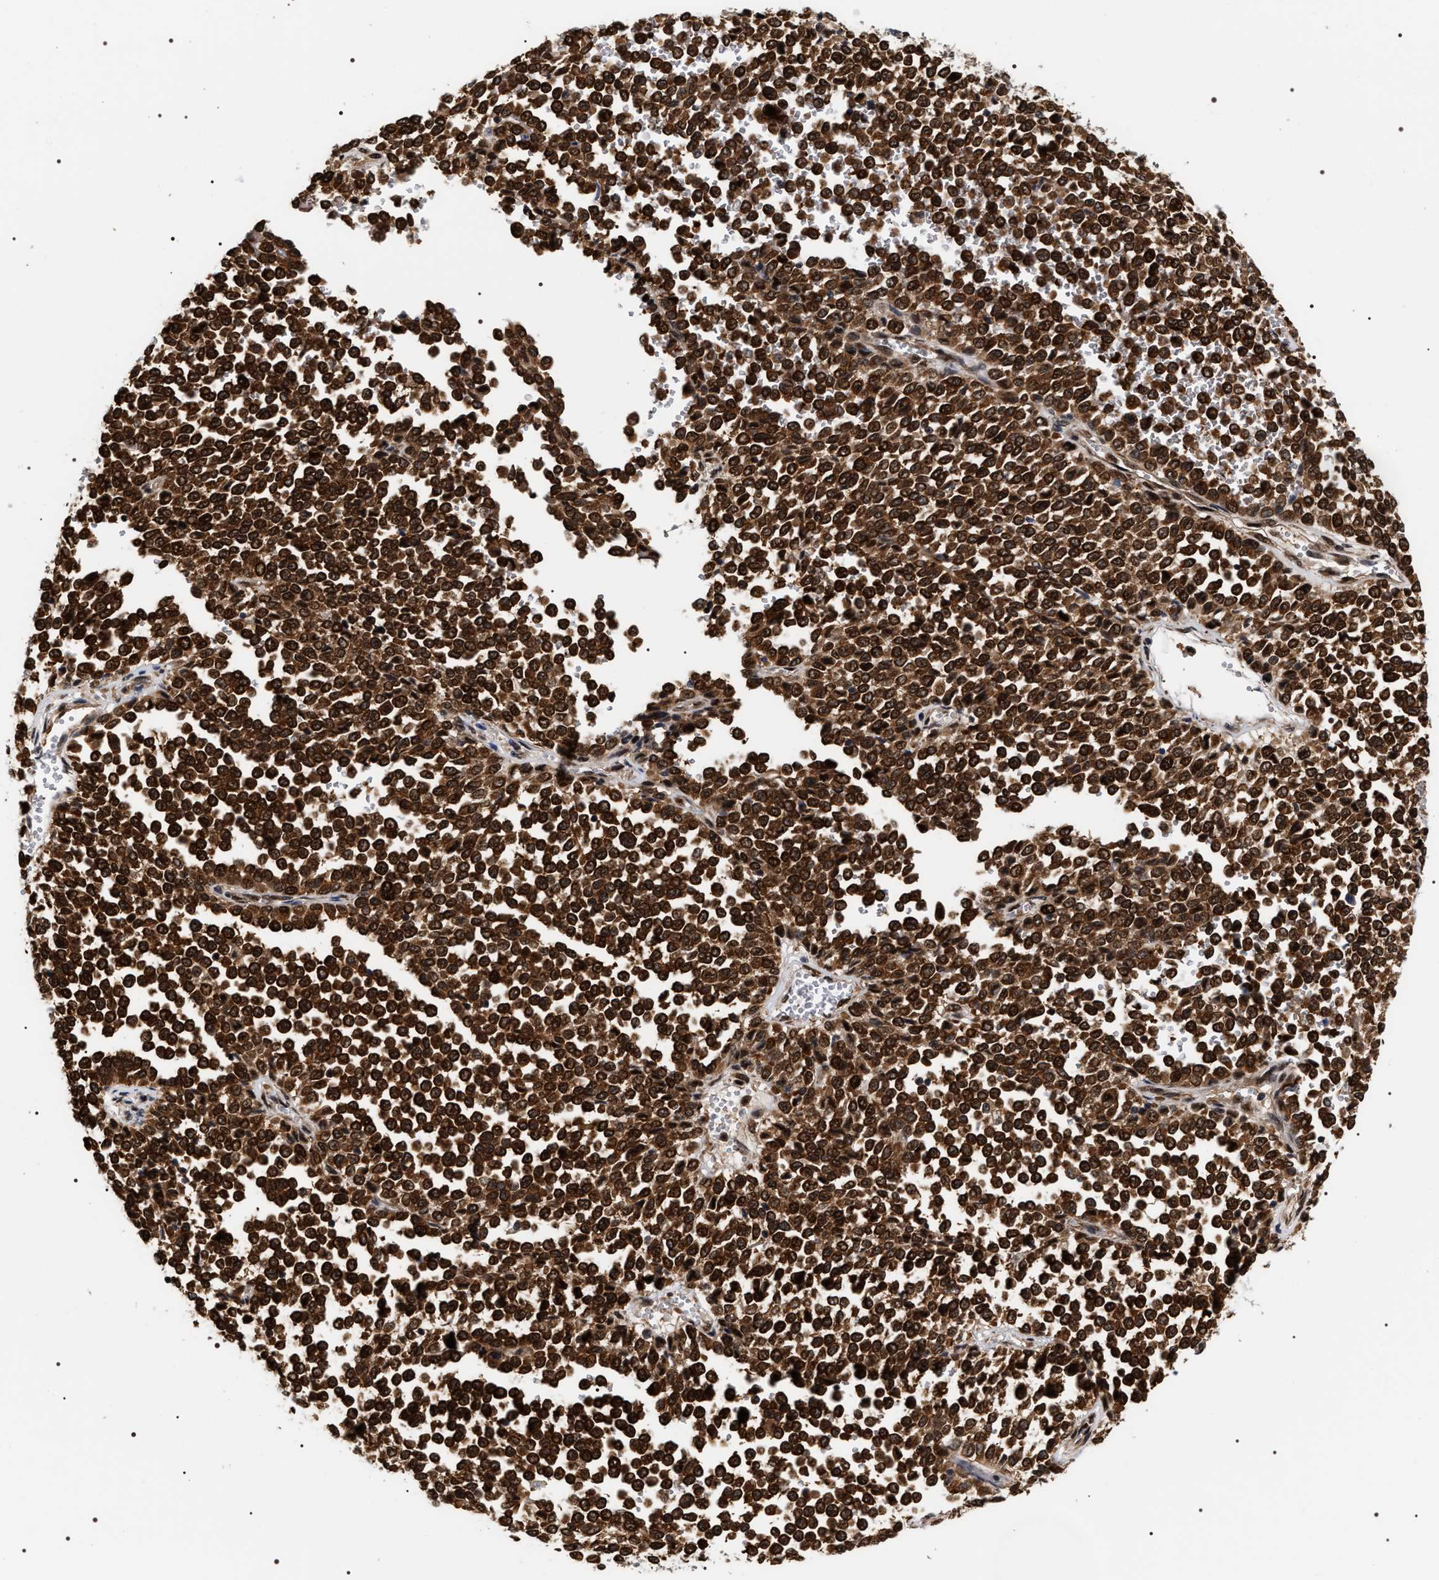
{"staining": {"intensity": "strong", "quantity": ">75%", "location": "cytoplasmic/membranous,nuclear"}, "tissue": "melanoma", "cell_type": "Tumor cells", "image_type": "cancer", "snomed": [{"axis": "morphology", "description": "Malignant melanoma, Metastatic site"}, {"axis": "topography", "description": "Pancreas"}], "caption": "Immunohistochemical staining of malignant melanoma (metastatic site) demonstrates strong cytoplasmic/membranous and nuclear protein expression in about >75% of tumor cells.", "gene": "BAG6", "patient": {"sex": "female", "age": 30}}